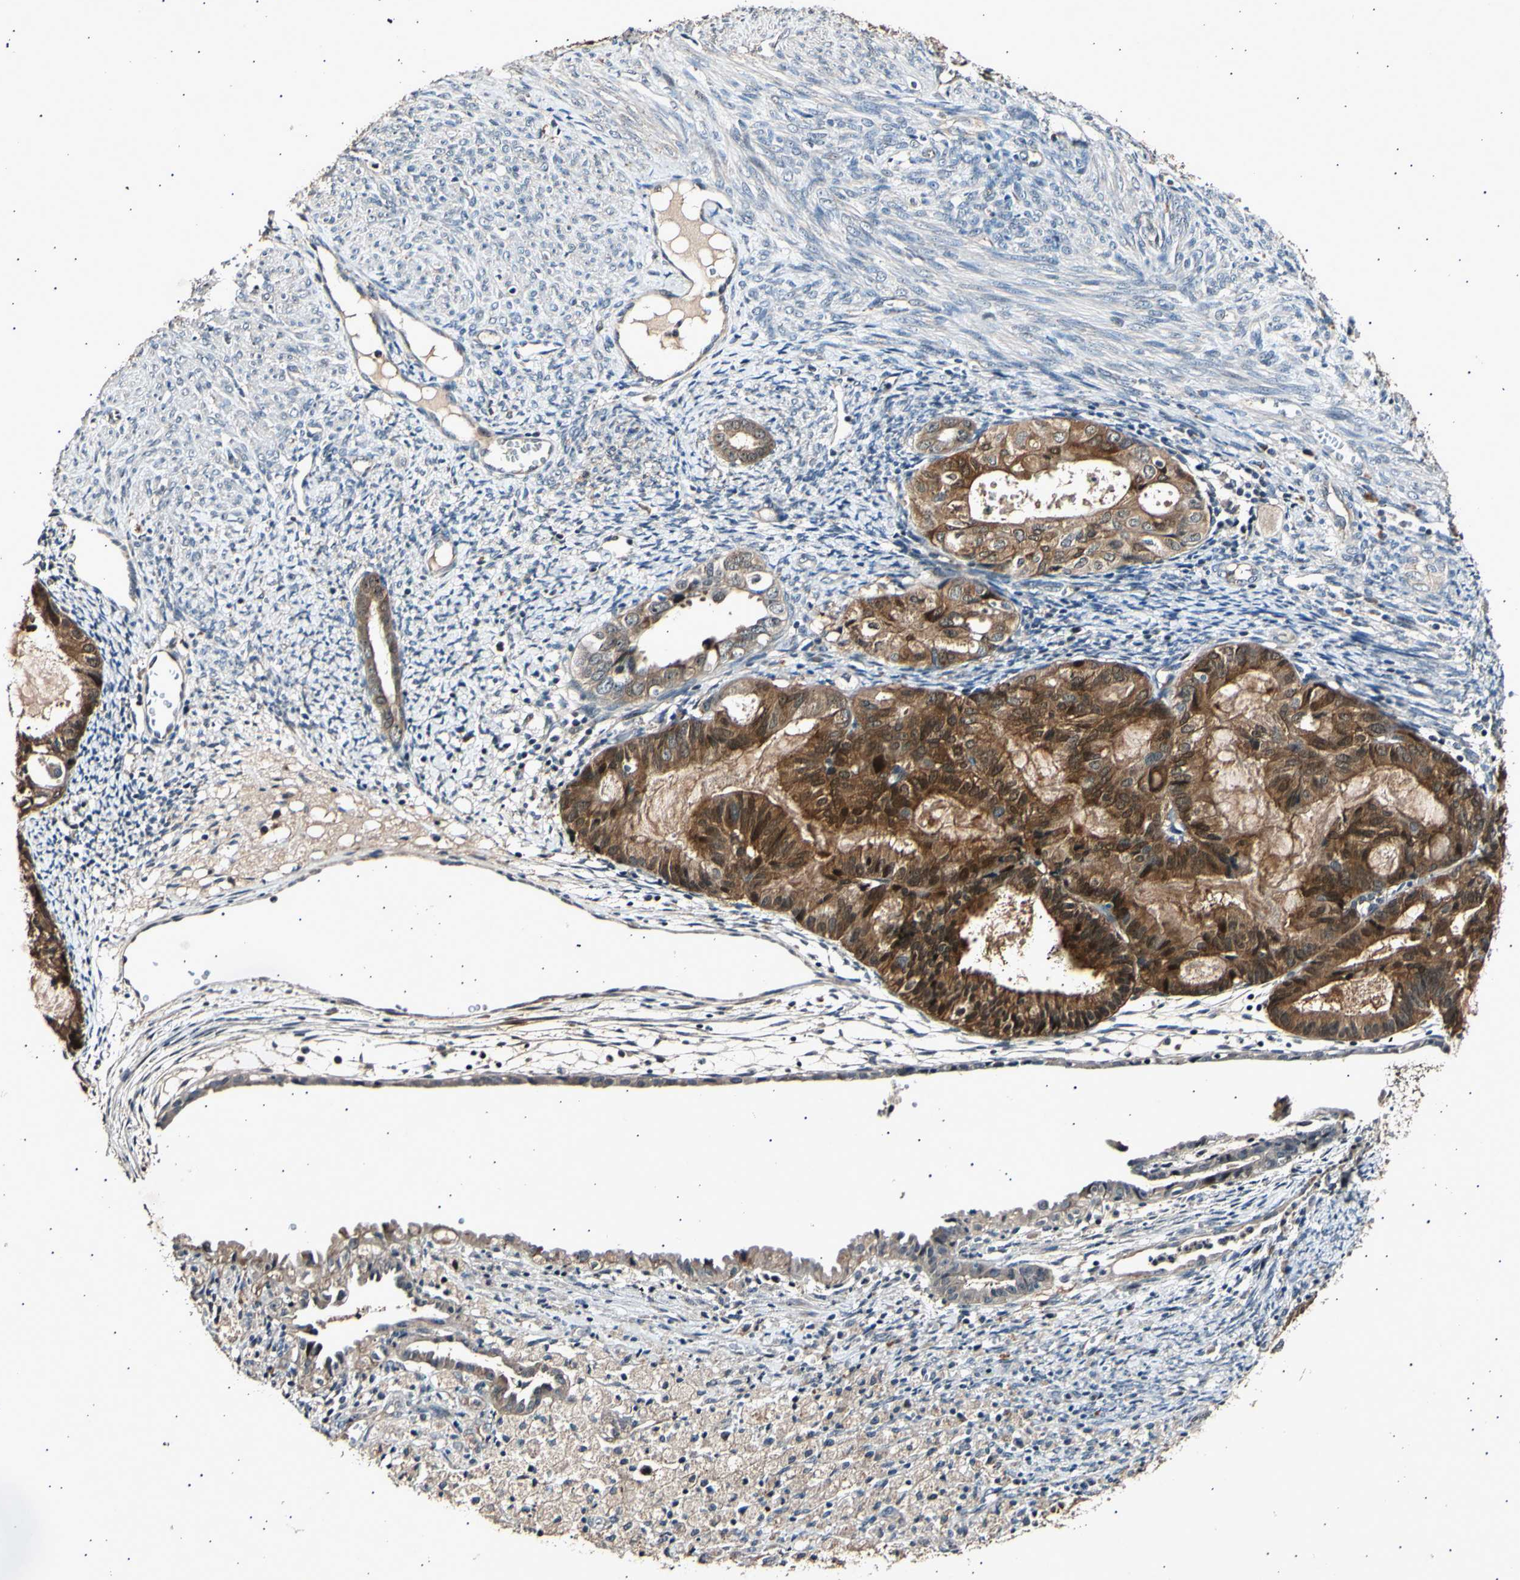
{"staining": {"intensity": "strong", "quantity": ">75%", "location": "cytoplasmic/membranous"}, "tissue": "cervical cancer", "cell_type": "Tumor cells", "image_type": "cancer", "snomed": [{"axis": "morphology", "description": "Normal tissue, NOS"}, {"axis": "morphology", "description": "Adenocarcinoma, NOS"}, {"axis": "topography", "description": "Cervix"}, {"axis": "topography", "description": "Endometrium"}], "caption": "A high amount of strong cytoplasmic/membranous expression is appreciated in approximately >75% of tumor cells in cervical cancer (adenocarcinoma) tissue.", "gene": "ADCY3", "patient": {"sex": "female", "age": 86}}